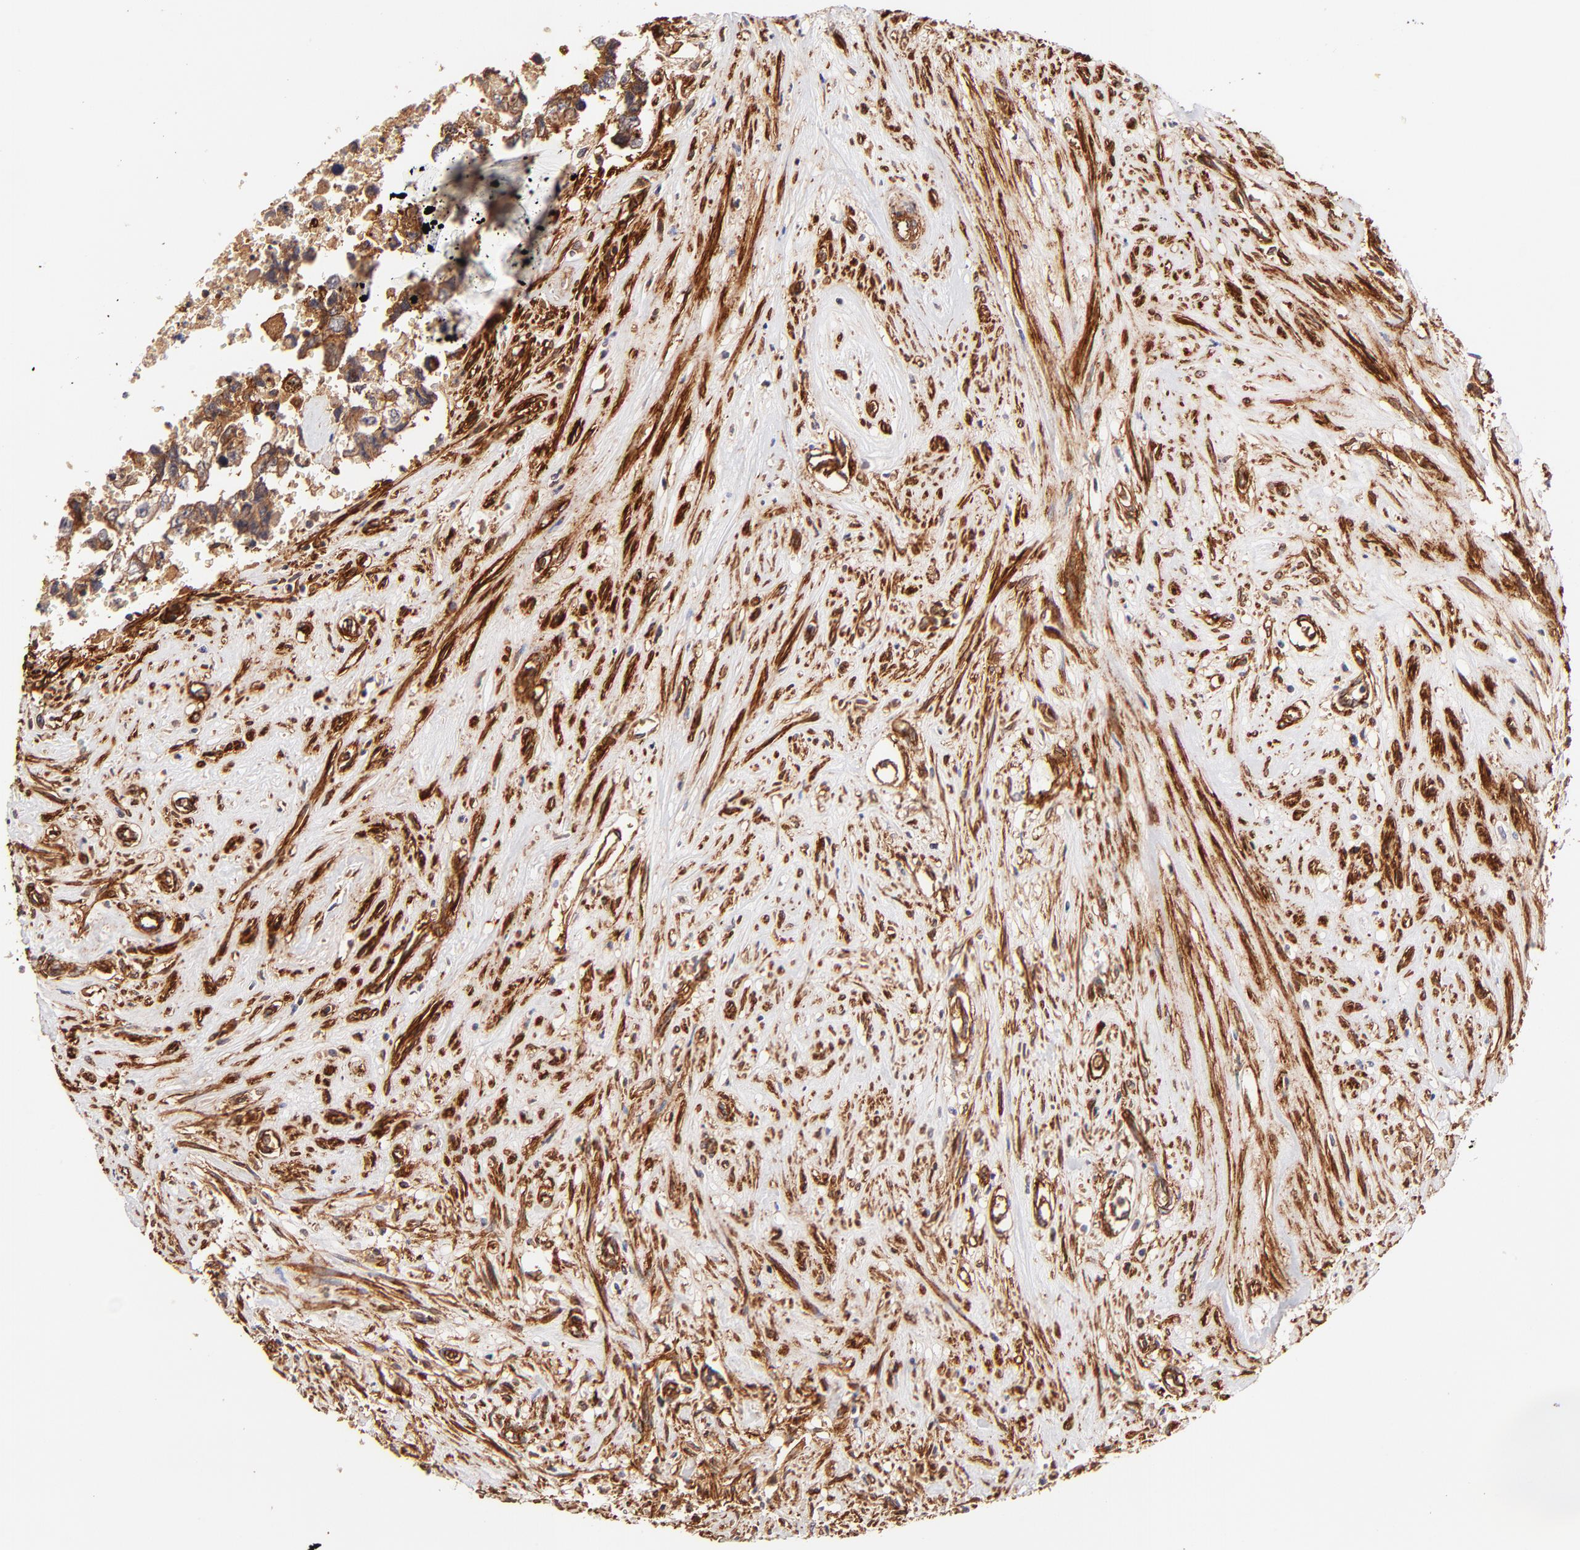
{"staining": {"intensity": "strong", "quantity": ">75%", "location": "cytoplasmic/membranous"}, "tissue": "testis cancer", "cell_type": "Tumor cells", "image_type": "cancer", "snomed": [{"axis": "morphology", "description": "Carcinoma, Embryonal, NOS"}, {"axis": "topography", "description": "Testis"}], "caption": "This image shows IHC staining of human testis cancer, with high strong cytoplasmic/membranous staining in about >75% of tumor cells.", "gene": "ITGB1", "patient": {"sex": "male", "age": 31}}